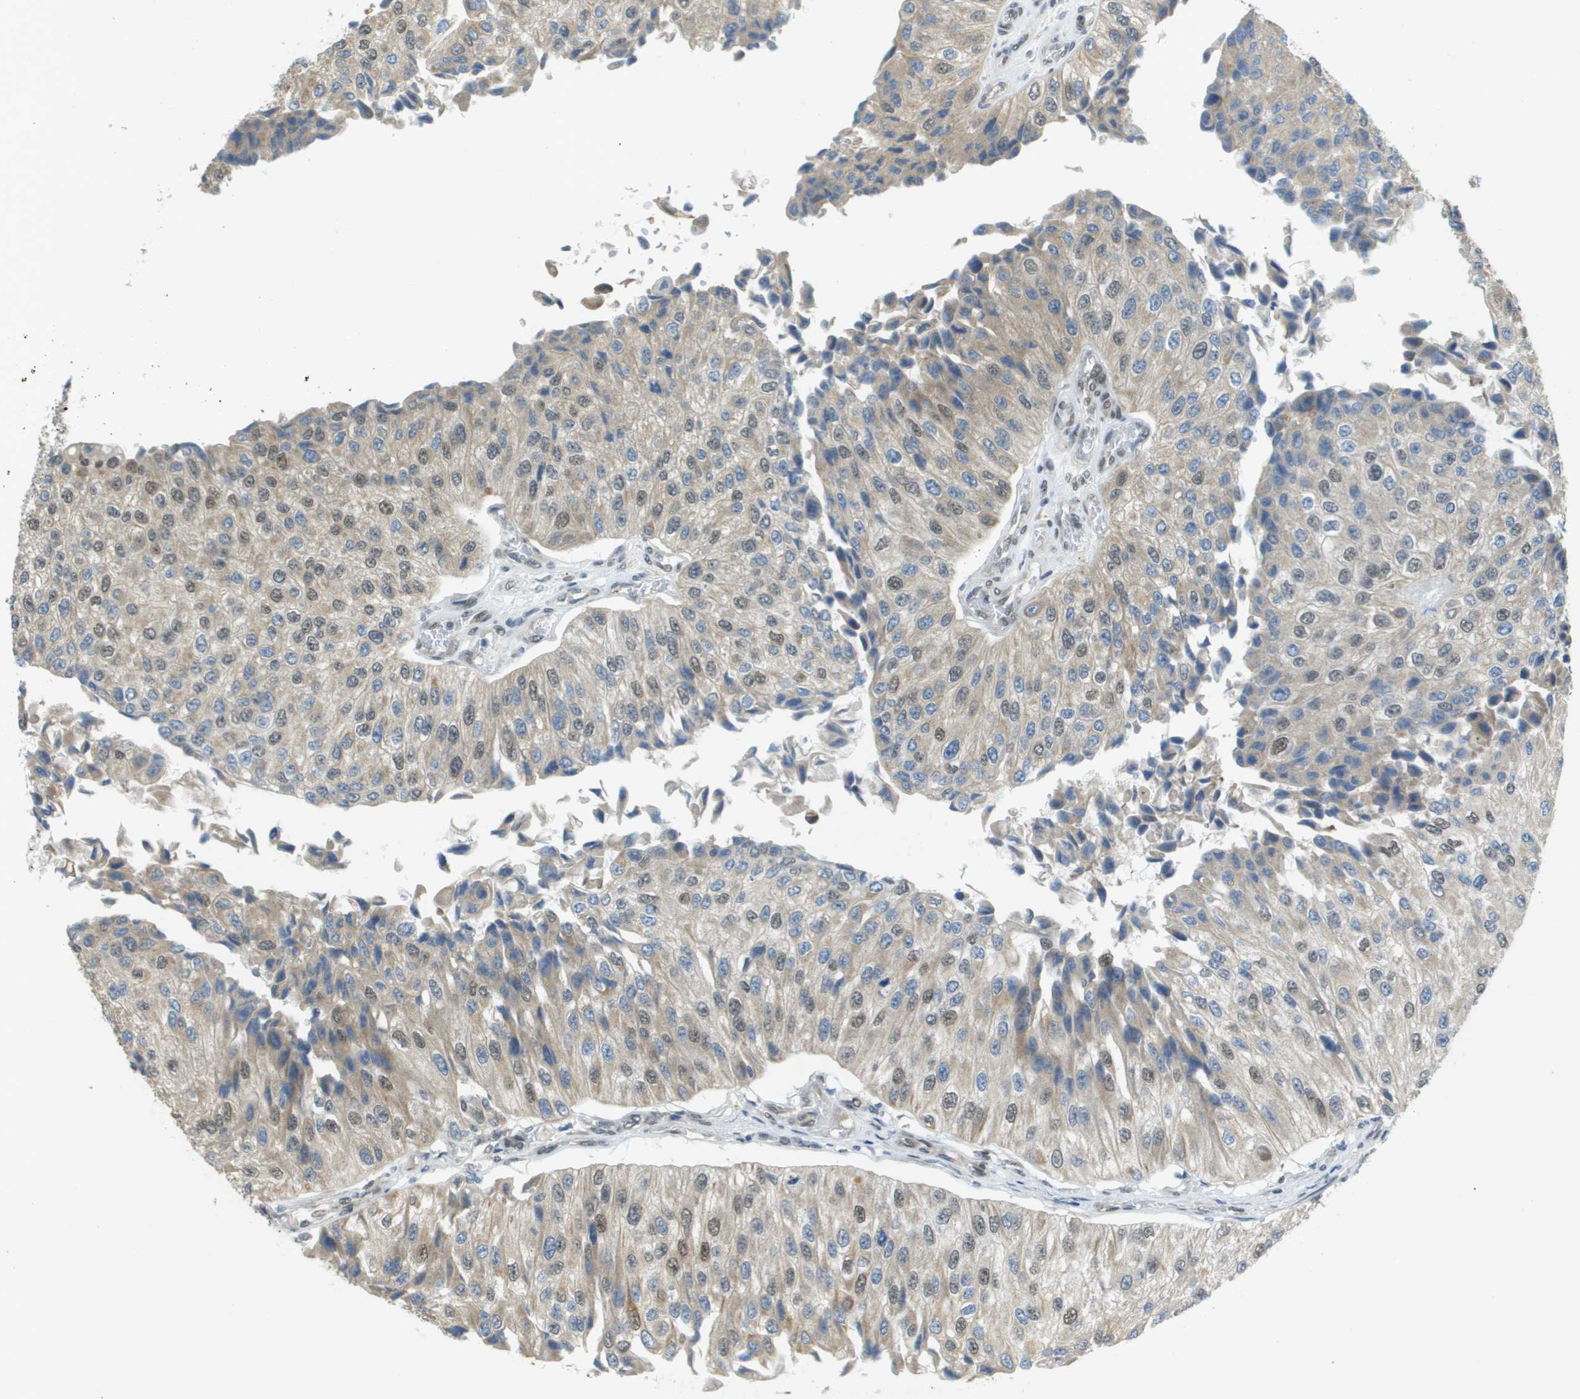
{"staining": {"intensity": "moderate", "quantity": "25%-75%", "location": "nuclear"}, "tissue": "urothelial cancer", "cell_type": "Tumor cells", "image_type": "cancer", "snomed": [{"axis": "morphology", "description": "Urothelial carcinoma, High grade"}, {"axis": "topography", "description": "Kidney"}, {"axis": "topography", "description": "Urinary bladder"}], "caption": "Immunohistochemistry (DAB (3,3'-diaminobenzidine)) staining of urothelial cancer displays moderate nuclear protein positivity in about 25%-75% of tumor cells. (DAB IHC, brown staining for protein, blue staining for nuclei).", "gene": "ARID1B", "patient": {"sex": "male", "age": 77}}